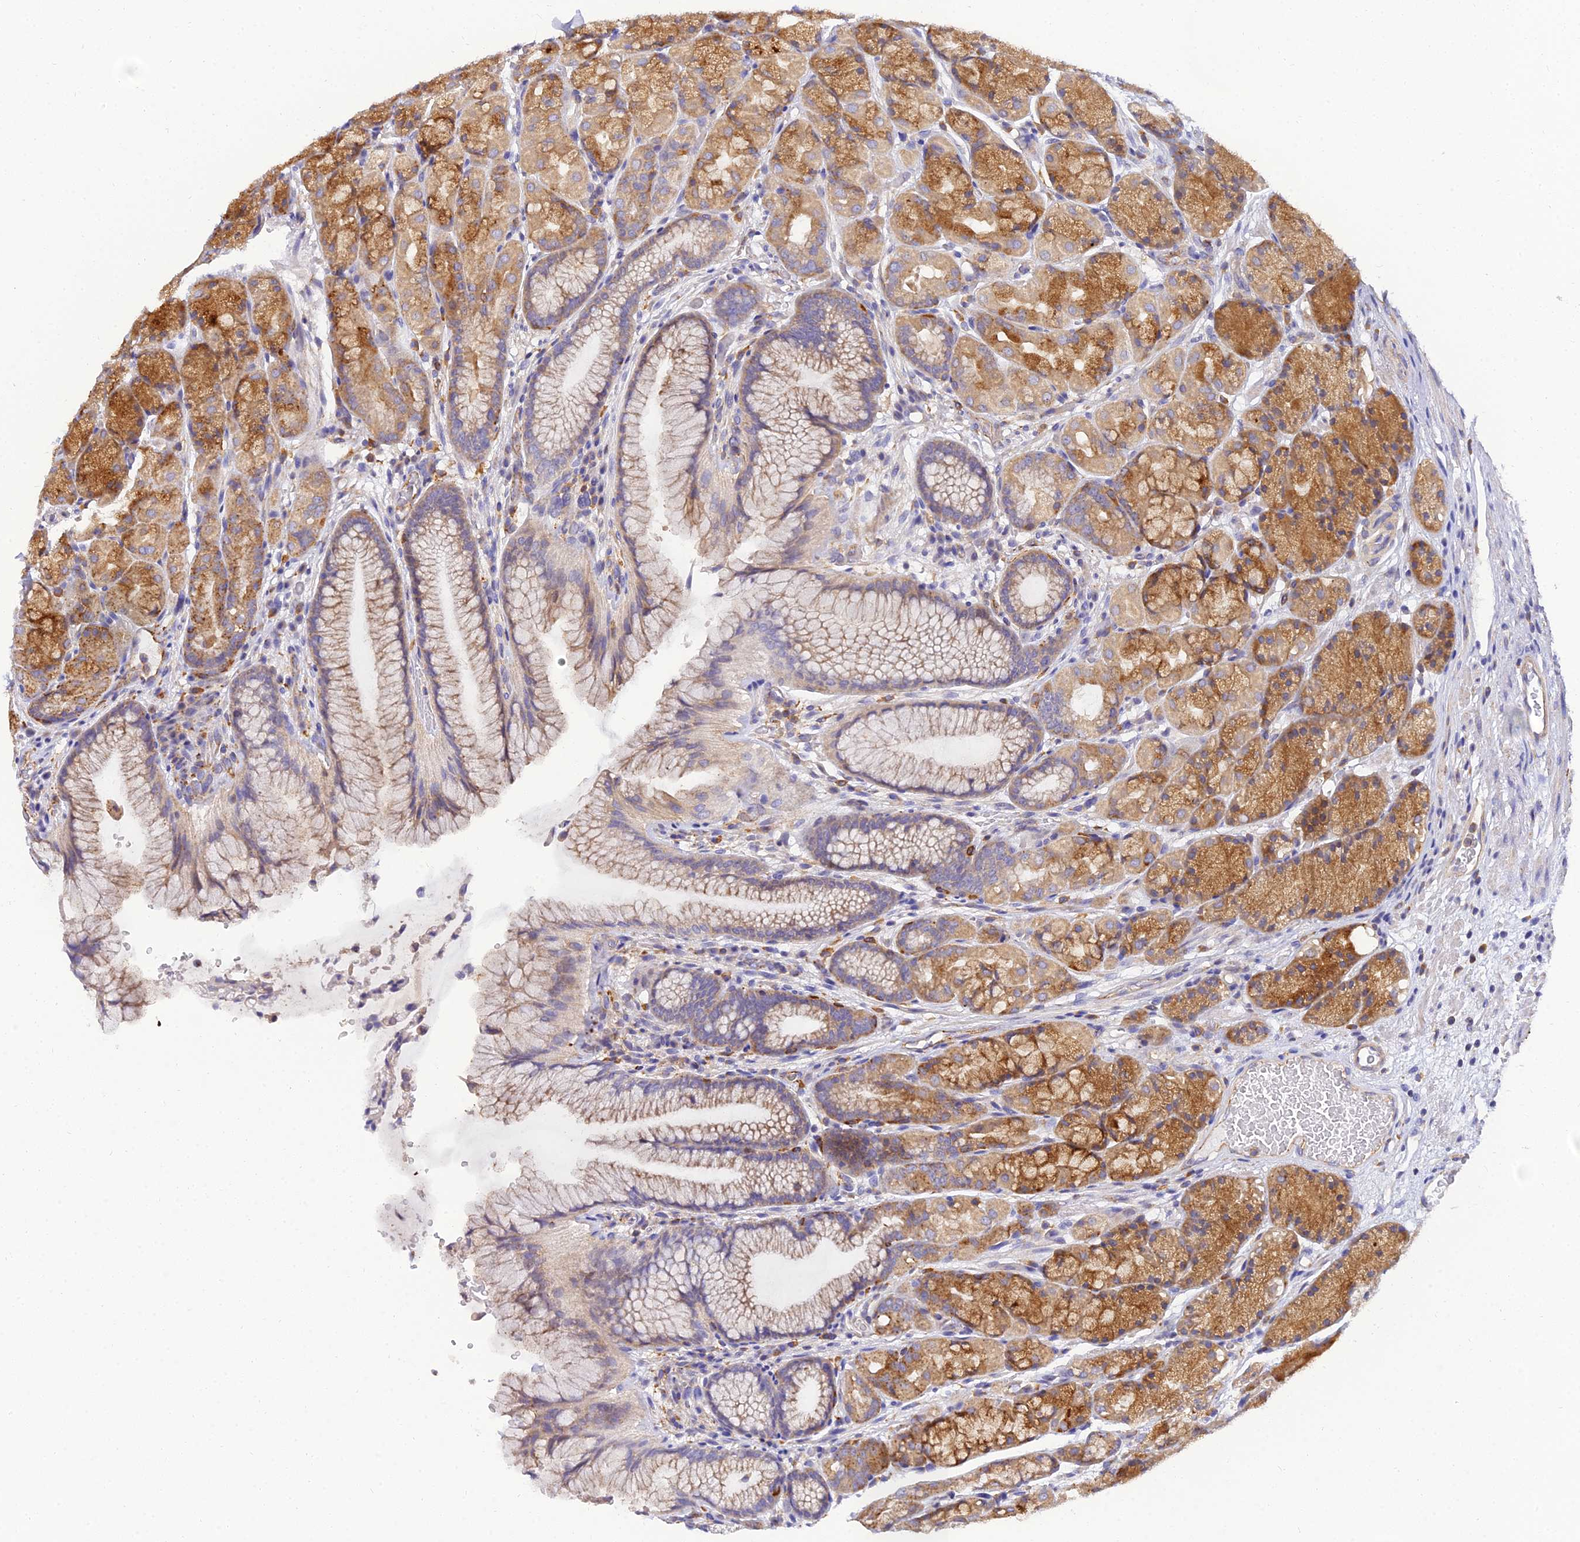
{"staining": {"intensity": "strong", "quantity": "25%-75%", "location": "cytoplasmic/membranous"}, "tissue": "stomach", "cell_type": "Glandular cells", "image_type": "normal", "snomed": [{"axis": "morphology", "description": "Normal tissue, NOS"}, {"axis": "topography", "description": "Stomach"}], "caption": "Stomach stained with DAB IHC displays high levels of strong cytoplasmic/membranous expression in approximately 25%-75% of glandular cells. (Brightfield microscopy of DAB IHC at high magnification).", "gene": "ARL8A", "patient": {"sex": "male", "age": 63}}